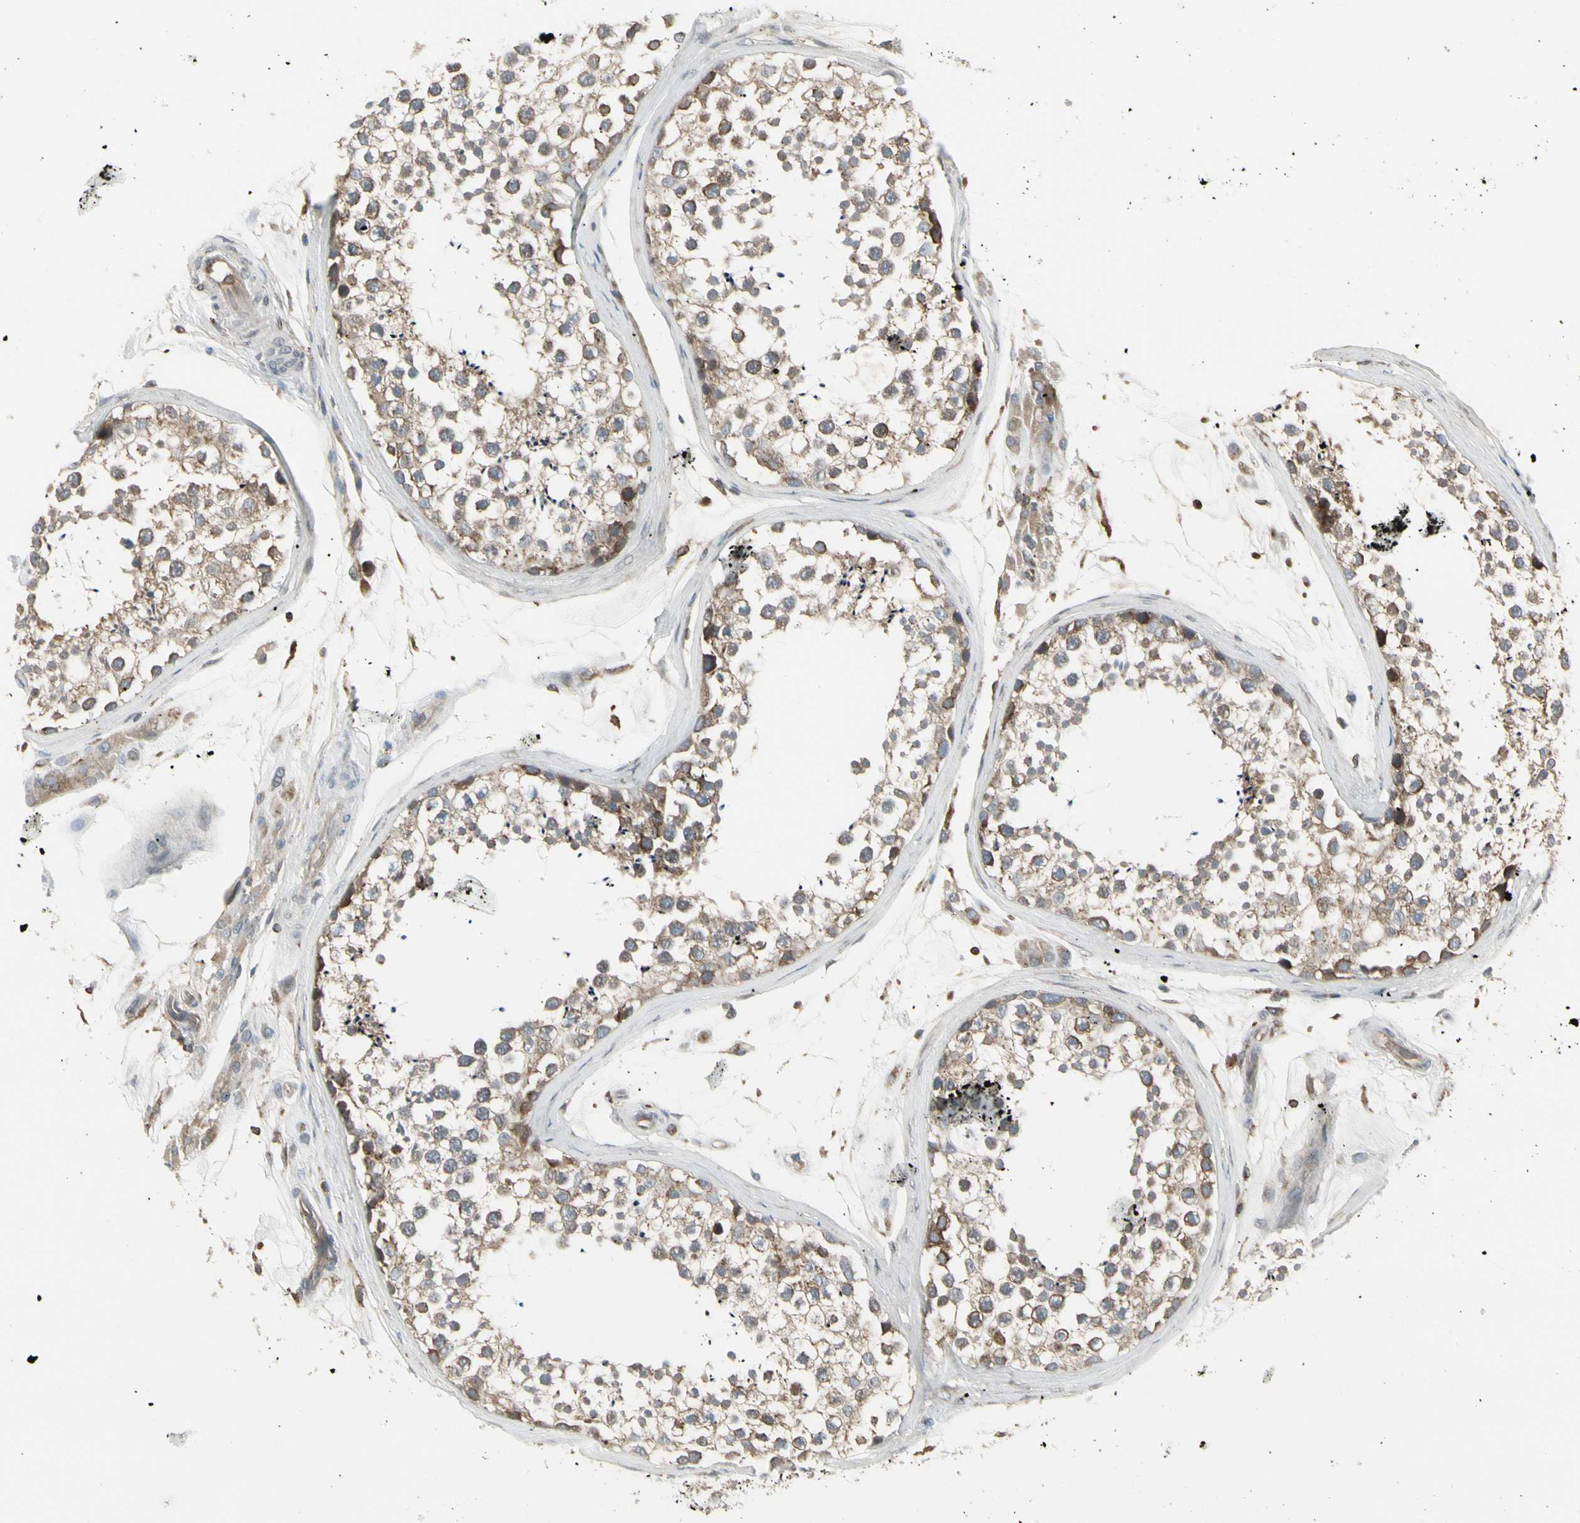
{"staining": {"intensity": "moderate", "quantity": ">75%", "location": "cytoplasmic/membranous"}, "tissue": "testis", "cell_type": "Cells in seminiferous ducts", "image_type": "normal", "snomed": [{"axis": "morphology", "description": "Normal tissue, NOS"}, {"axis": "topography", "description": "Testis"}], "caption": "Moderate cytoplasmic/membranous expression is appreciated in approximately >75% of cells in seminiferous ducts in normal testis.", "gene": "EPS15", "patient": {"sex": "male", "age": 46}}